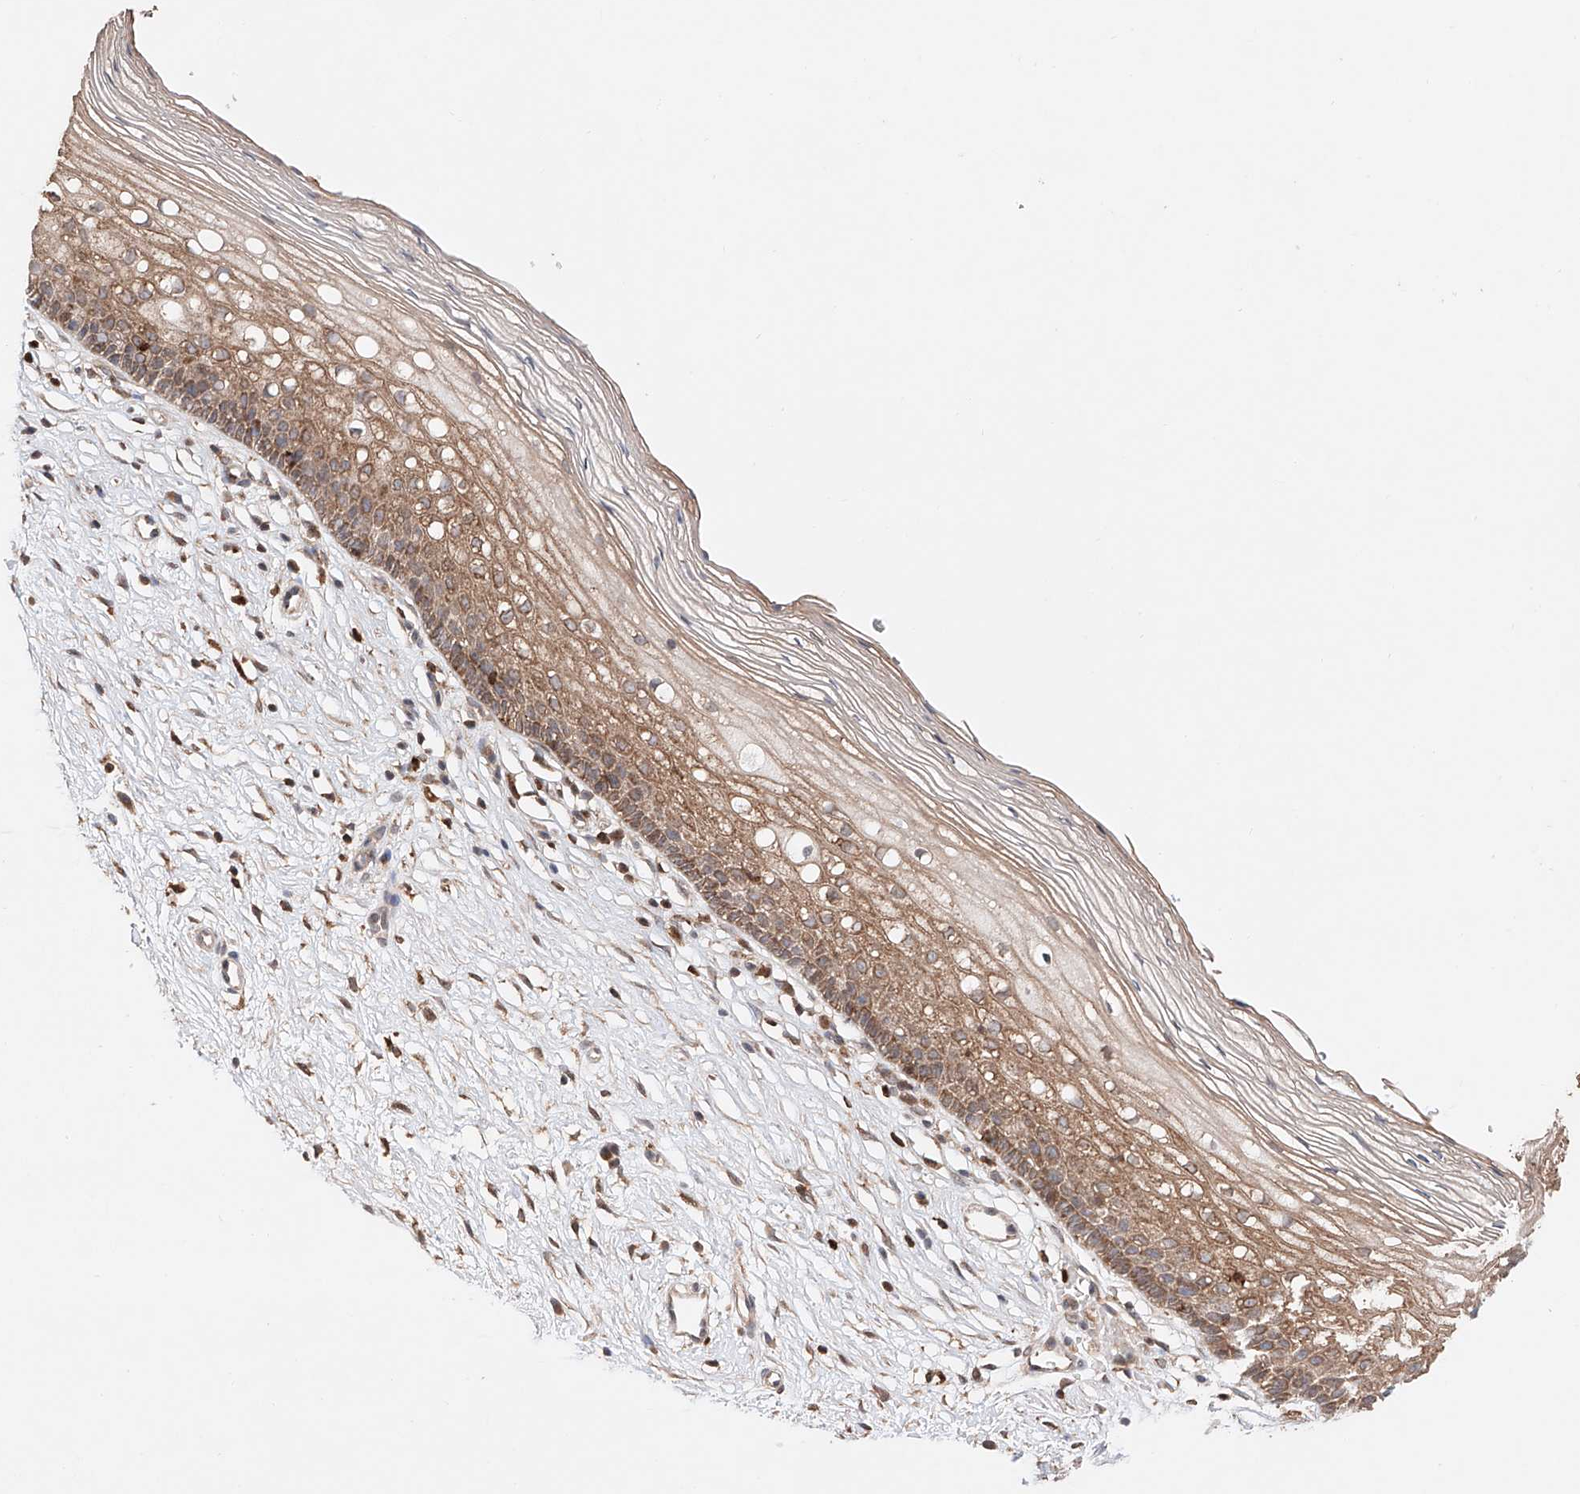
{"staining": {"intensity": "negative", "quantity": "none", "location": "none"}, "tissue": "cervix", "cell_type": "Glandular cells", "image_type": "normal", "snomed": [{"axis": "morphology", "description": "Normal tissue, NOS"}, {"axis": "topography", "description": "Cervix"}], "caption": "DAB (3,3'-diaminobenzidine) immunohistochemical staining of benign cervix displays no significant expression in glandular cells.", "gene": "IGSF22", "patient": {"sex": "female", "age": 33}}